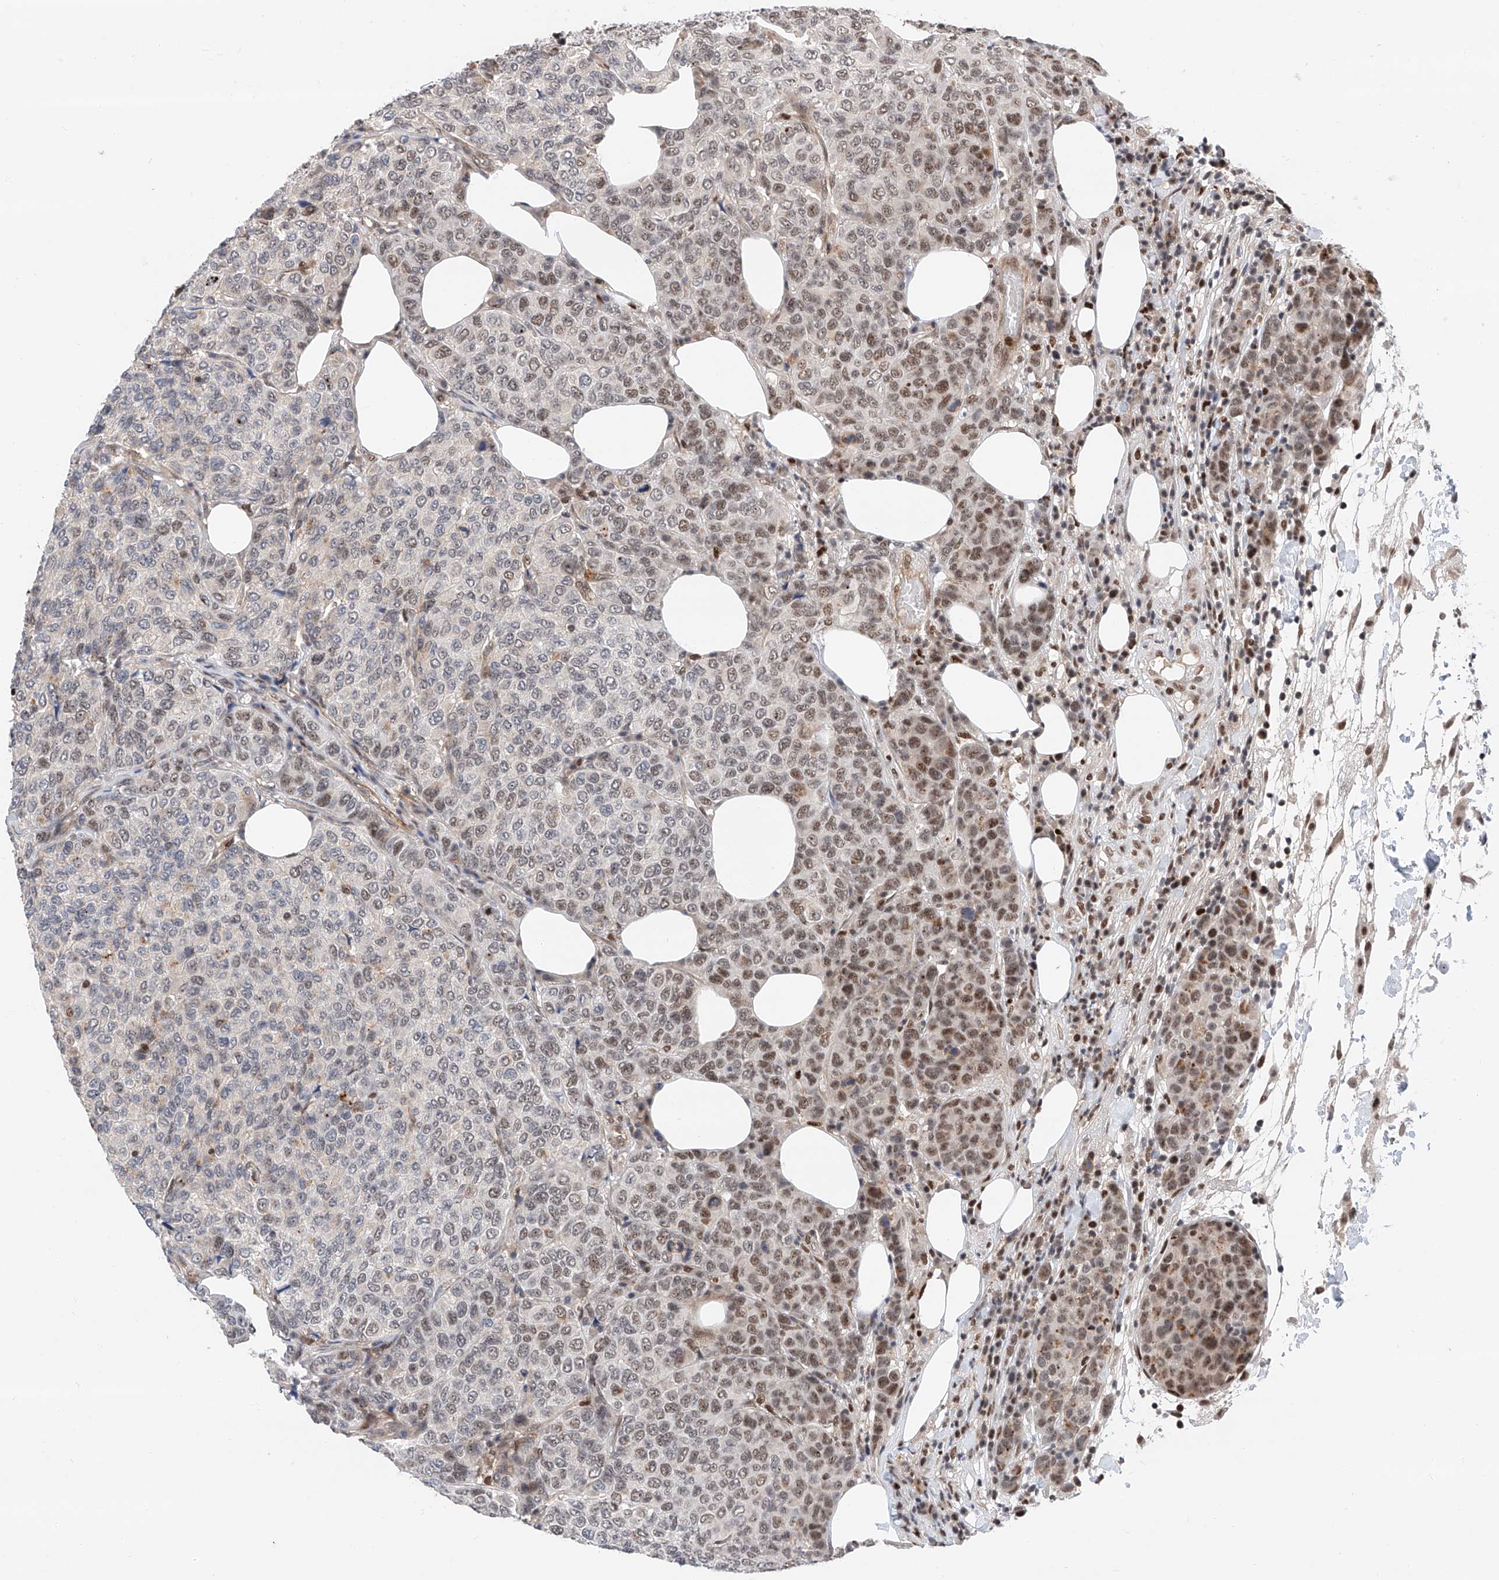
{"staining": {"intensity": "moderate", "quantity": "<25%", "location": "nuclear"}, "tissue": "breast cancer", "cell_type": "Tumor cells", "image_type": "cancer", "snomed": [{"axis": "morphology", "description": "Duct carcinoma"}, {"axis": "topography", "description": "Breast"}], "caption": "Invasive ductal carcinoma (breast) stained with immunohistochemistry demonstrates moderate nuclear expression in approximately <25% of tumor cells. Using DAB (3,3'-diaminobenzidine) (brown) and hematoxylin (blue) stains, captured at high magnification using brightfield microscopy.", "gene": "SNRNP200", "patient": {"sex": "female", "age": 55}}